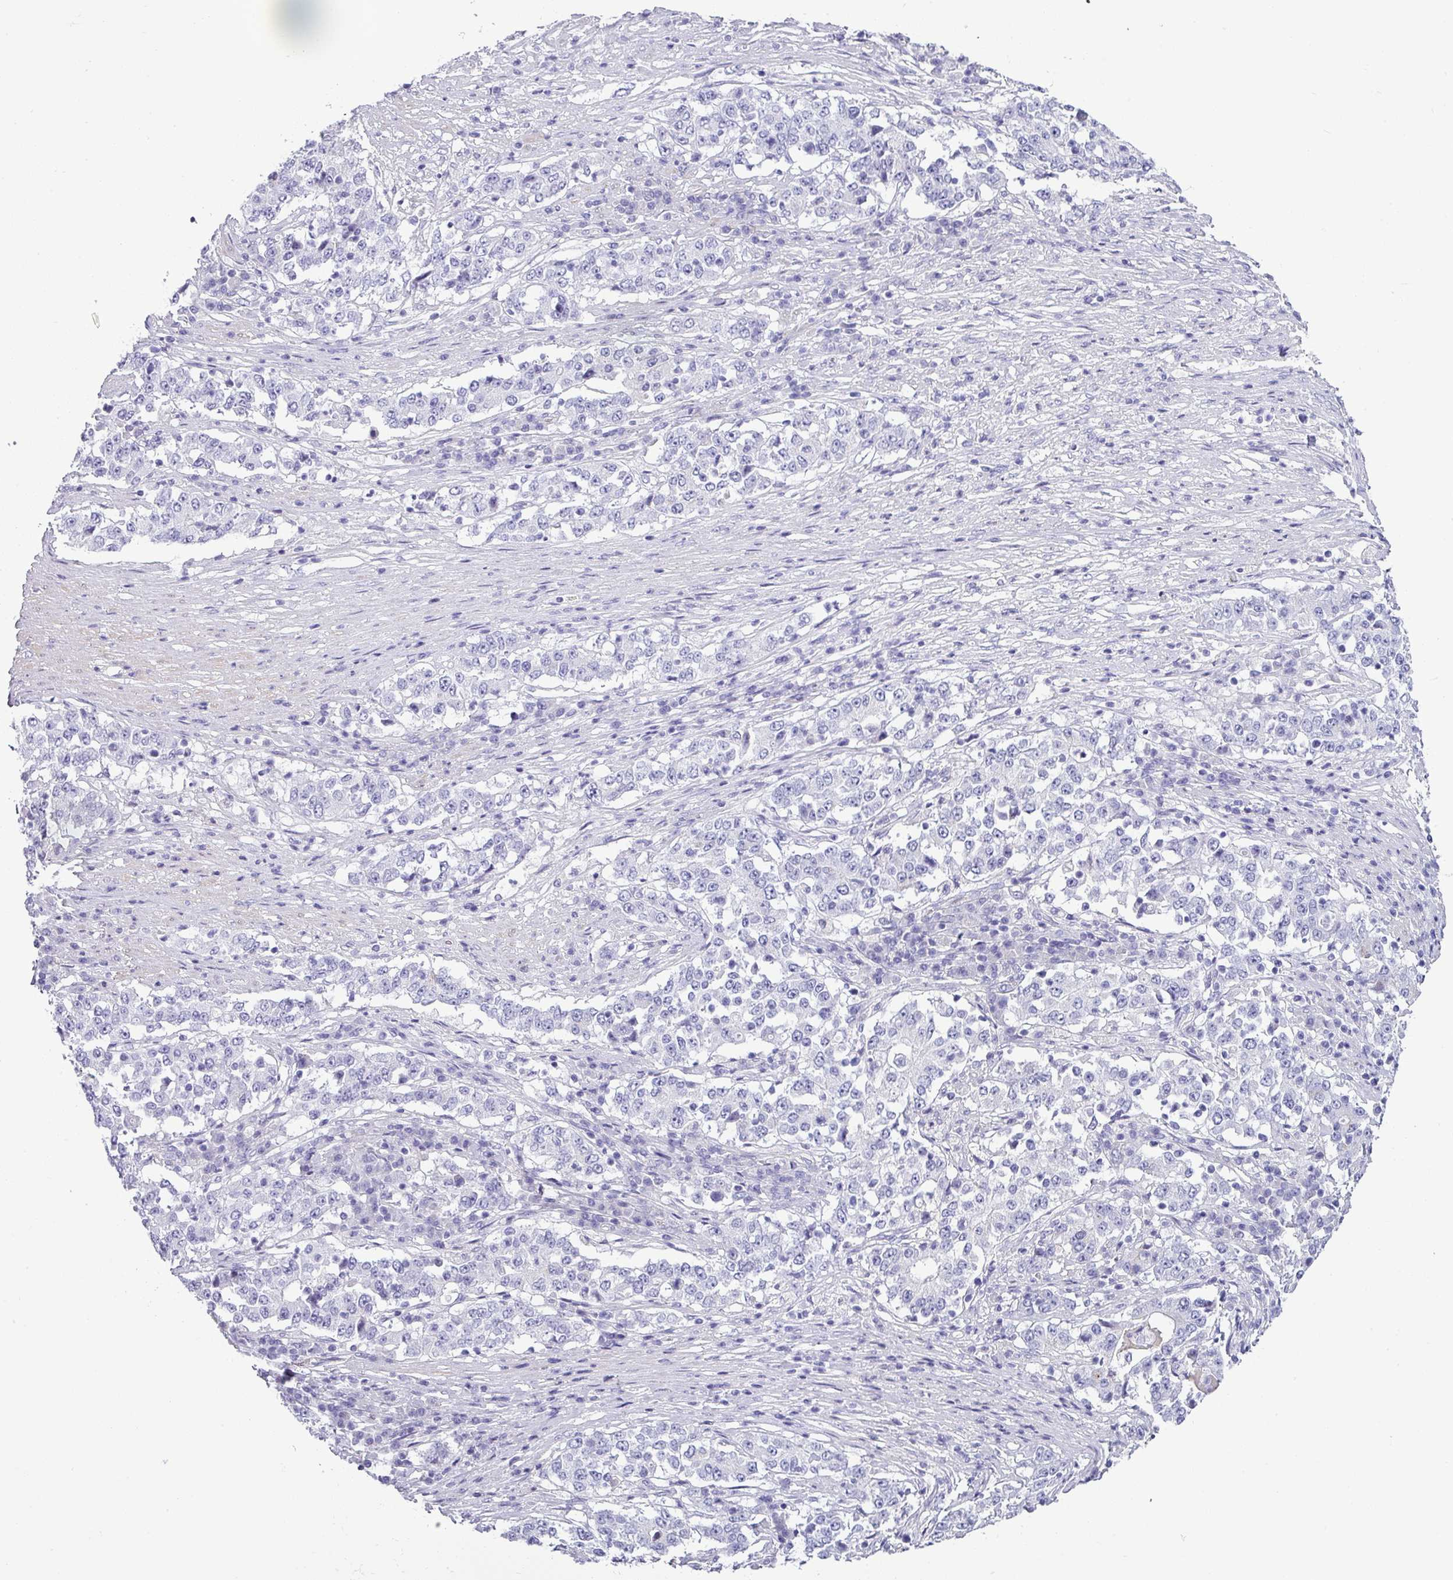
{"staining": {"intensity": "negative", "quantity": "none", "location": "none"}, "tissue": "stomach cancer", "cell_type": "Tumor cells", "image_type": "cancer", "snomed": [{"axis": "morphology", "description": "Adenocarcinoma, NOS"}, {"axis": "topography", "description": "Stomach"}], "caption": "Tumor cells show no significant protein positivity in stomach cancer (adenocarcinoma).", "gene": "VCX2", "patient": {"sex": "male", "age": 59}}